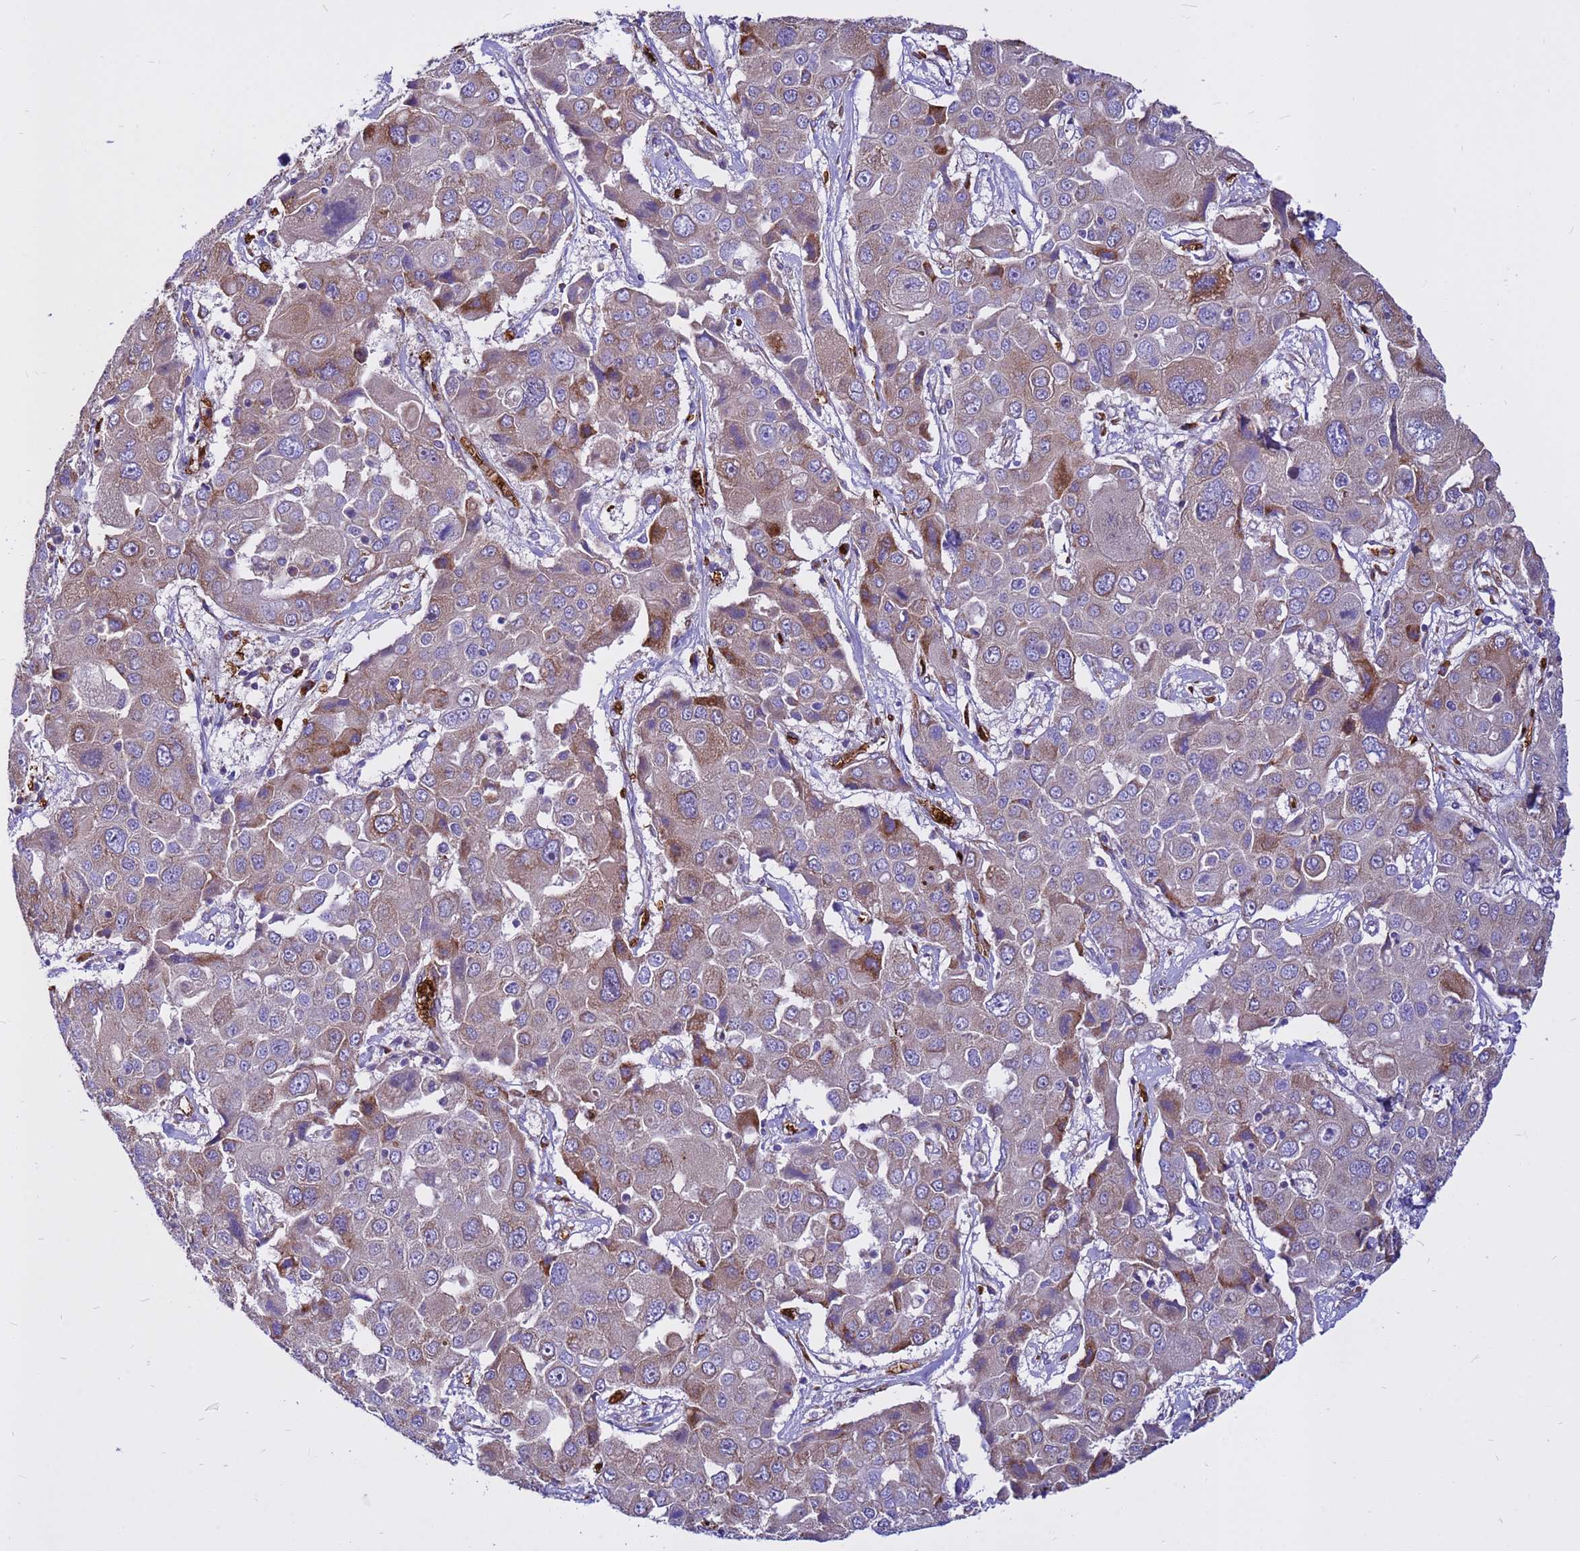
{"staining": {"intensity": "moderate", "quantity": "<25%", "location": "cytoplasmic/membranous"}, "tissue": "liver cancer", "cell_type": "Tumor cells", "image_type": "cancer", "snomed": [{"axis": "morphology", "description": "Cholangiocarcinoma"}, {"axis": "topography", "description": "Liver"}], "caption": "Liver cancer stained with a brown dye shows moderate cytoplasmic/membranous positive expression in approximately <25% of tumor cells.", "gene": "ZNF669", "patient": {"sex": "male", "age": 67}}